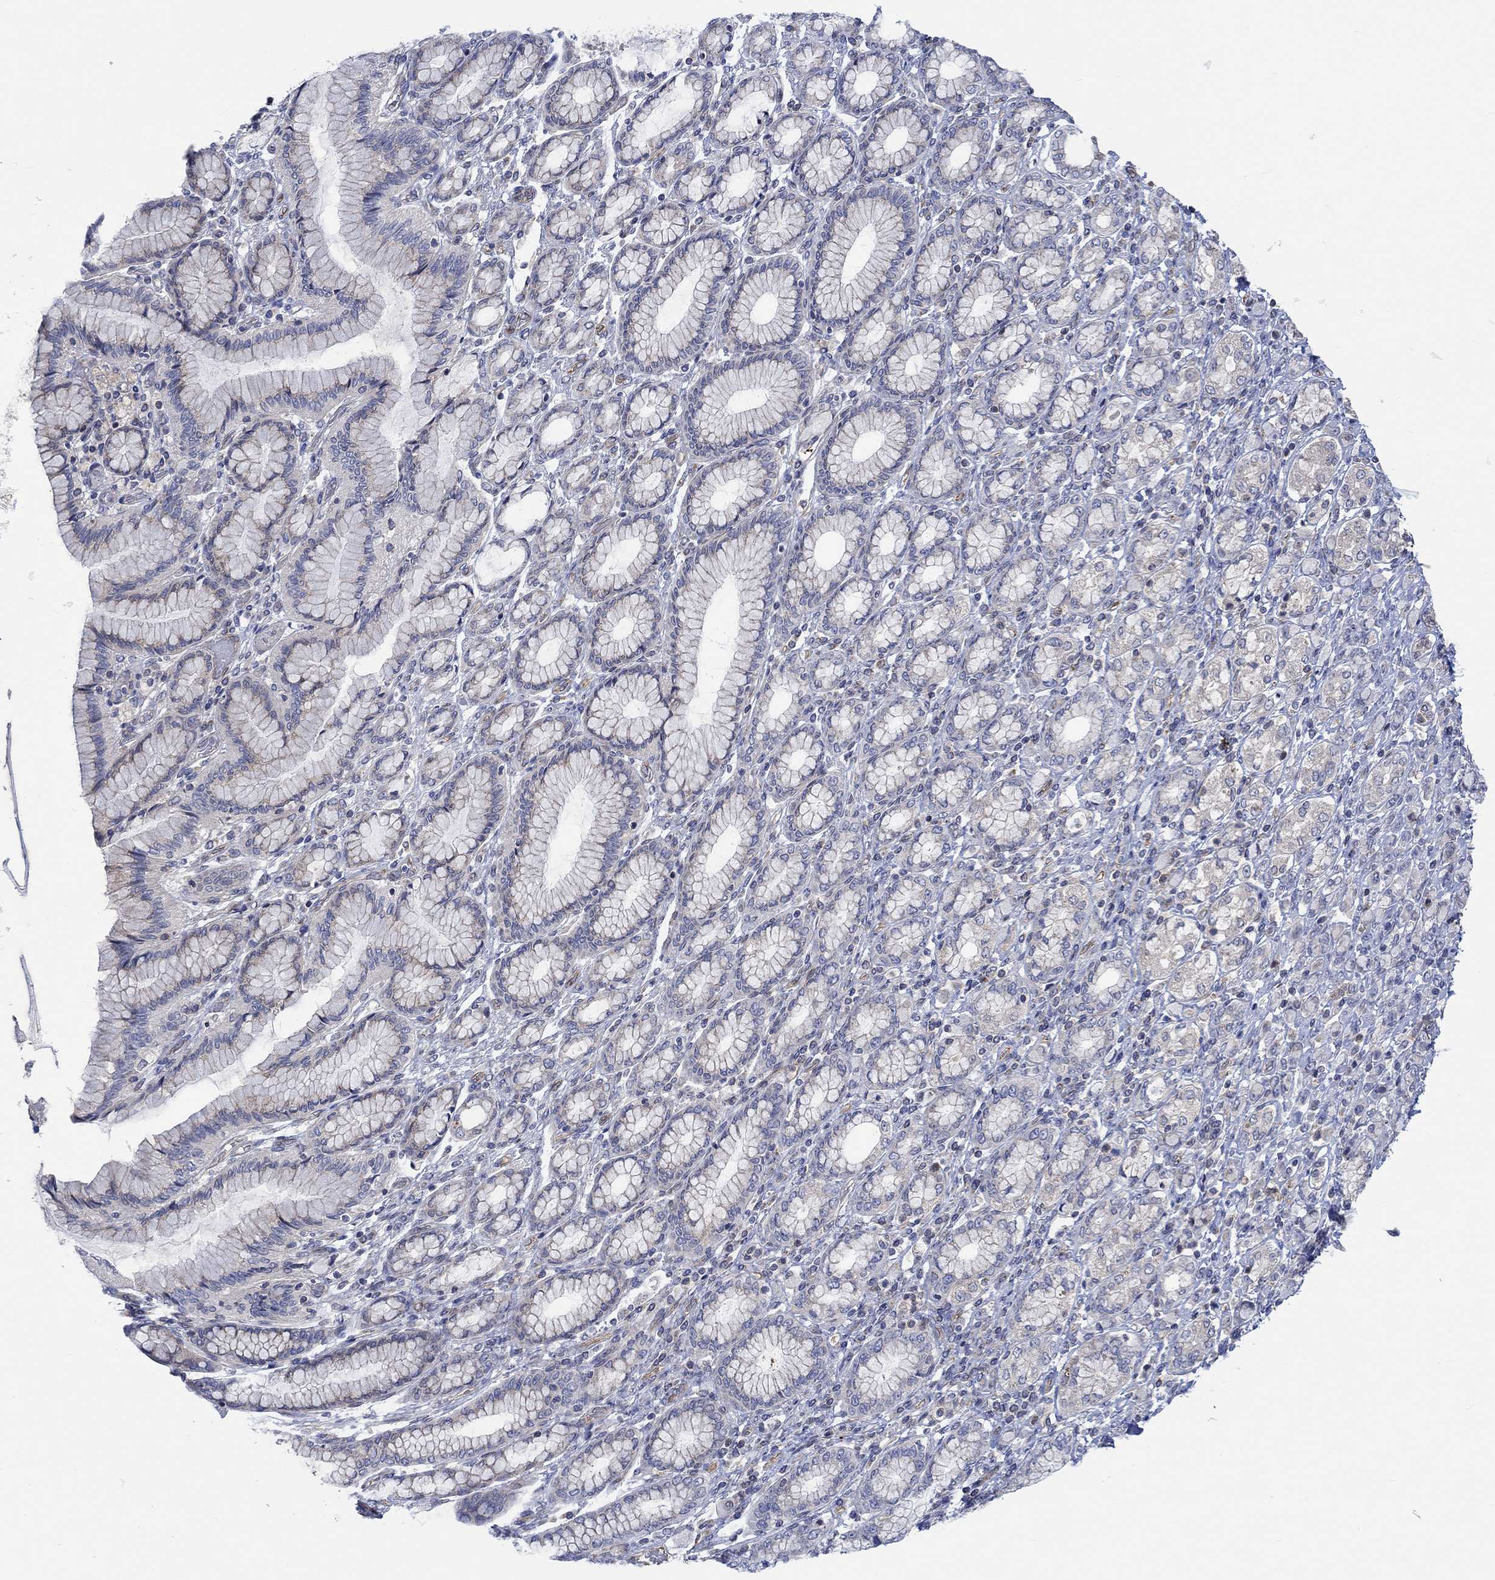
{"staining": {"intensity": "negative", "quantity": "none", "location": "none"}, "tissue": "stomach cancer", "cell_type": "Tumor cells", "image_type": "cancer", "snomed": [{"axis": "morphology", "description": "Normal tissue, NOS"}, {"axis": "morphology", "description": "Adenocarcinoma, NOS"}, {"axis": "topography", "description": "Stomach"}], "caption": "High power microscopy micrograph of an IHC histopathology image of stomach adenocarcinoma, revealing no significant positivity in tumor cells.", "gene": "CAMK1D", "patient": {"sex": "female", "age": 79}}